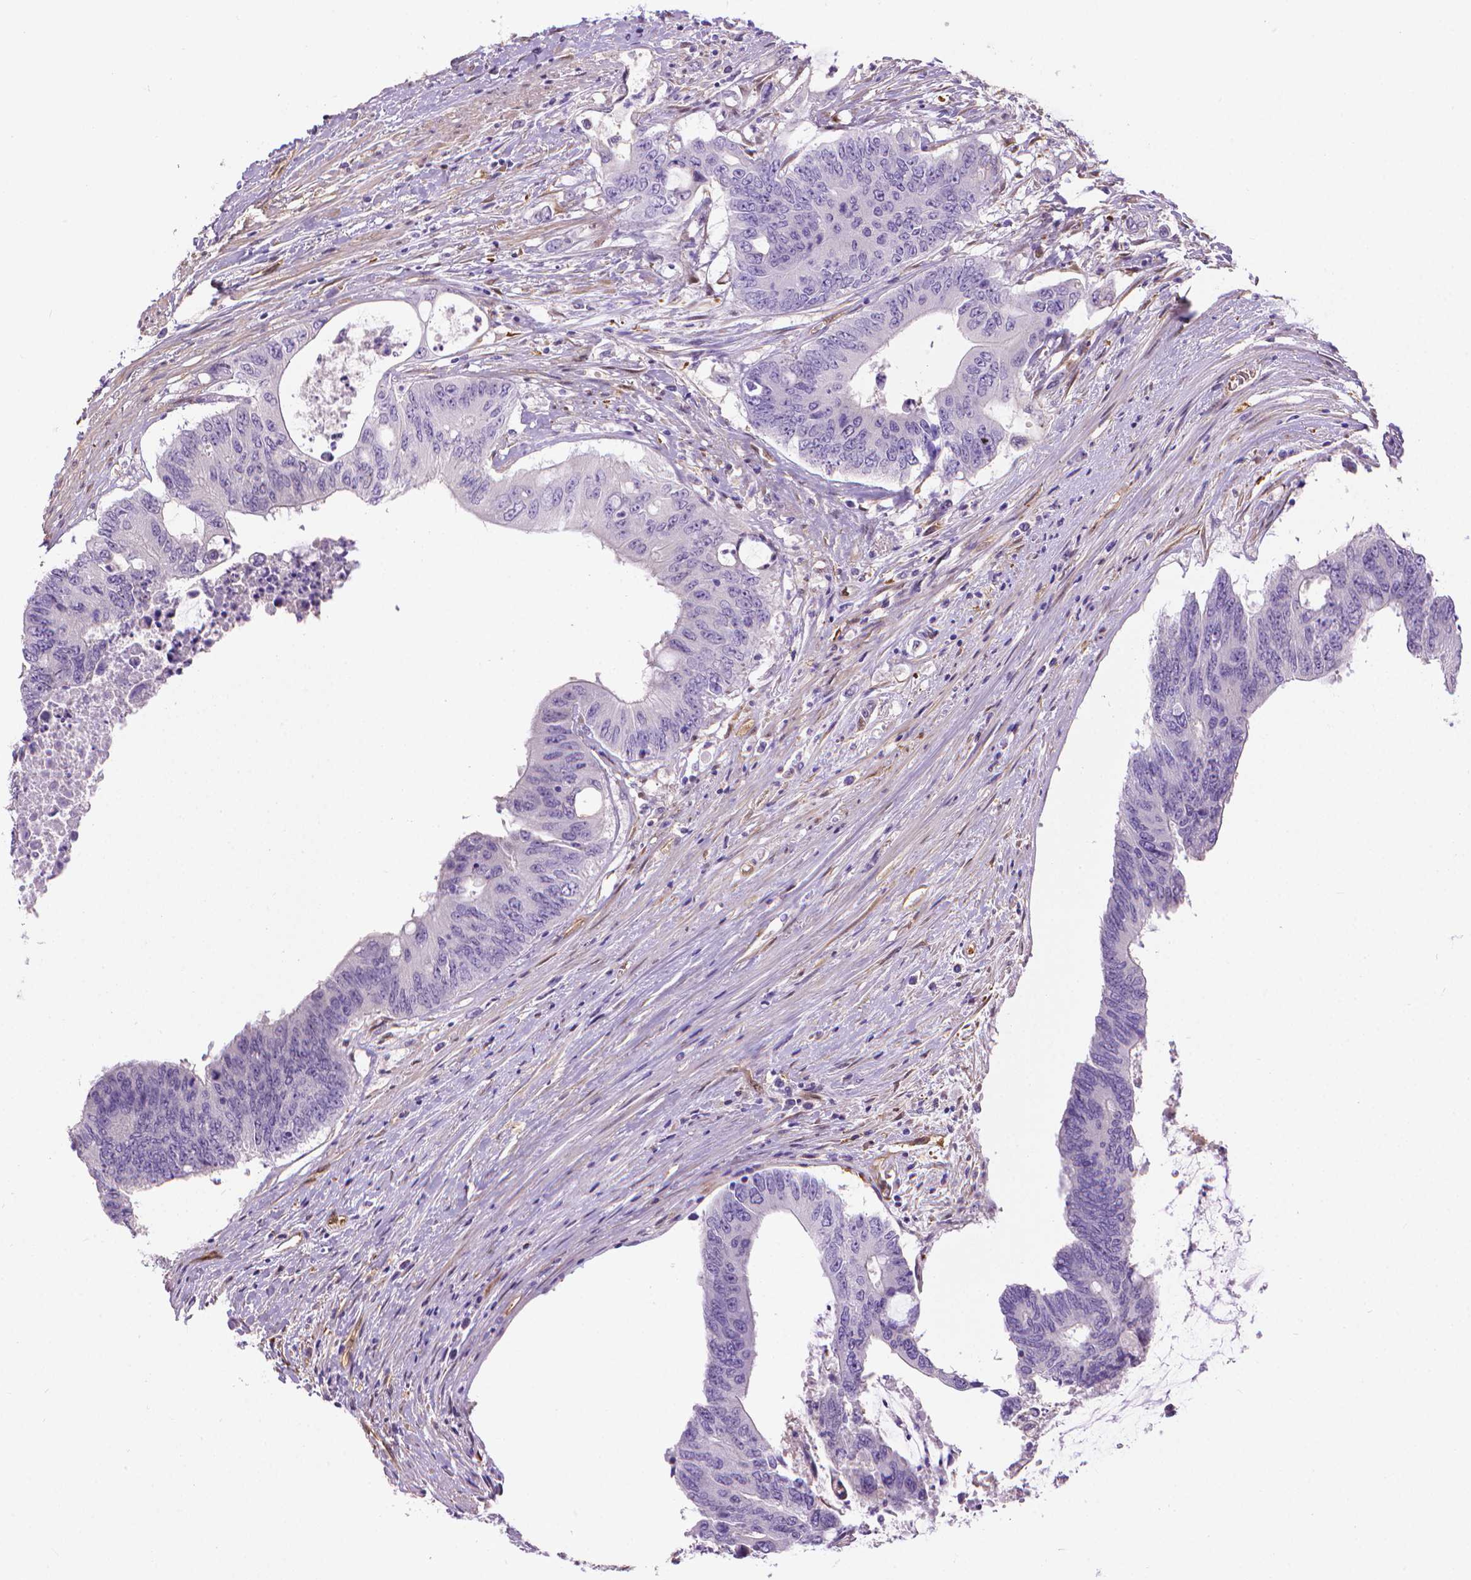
{"staining": {"intensity": "negative", "quantity": "none", "location": "none"}, "tissue": "colorectal cancer", "cell_type": "Tumor cells", "image_type": "cancer", "snomed": [{"axis": "morphology", "description": "Adenocarcinoma, NOS"}, {"axis": "topography", "description": "Rectum"}], "caption": "Adenocarcinoma (colorectal) was stained to show a protein in brown. There is no significant positivity in tumor cells.", "gene": "CLIC4", "patient": {"sex": "male", "age": 59}}